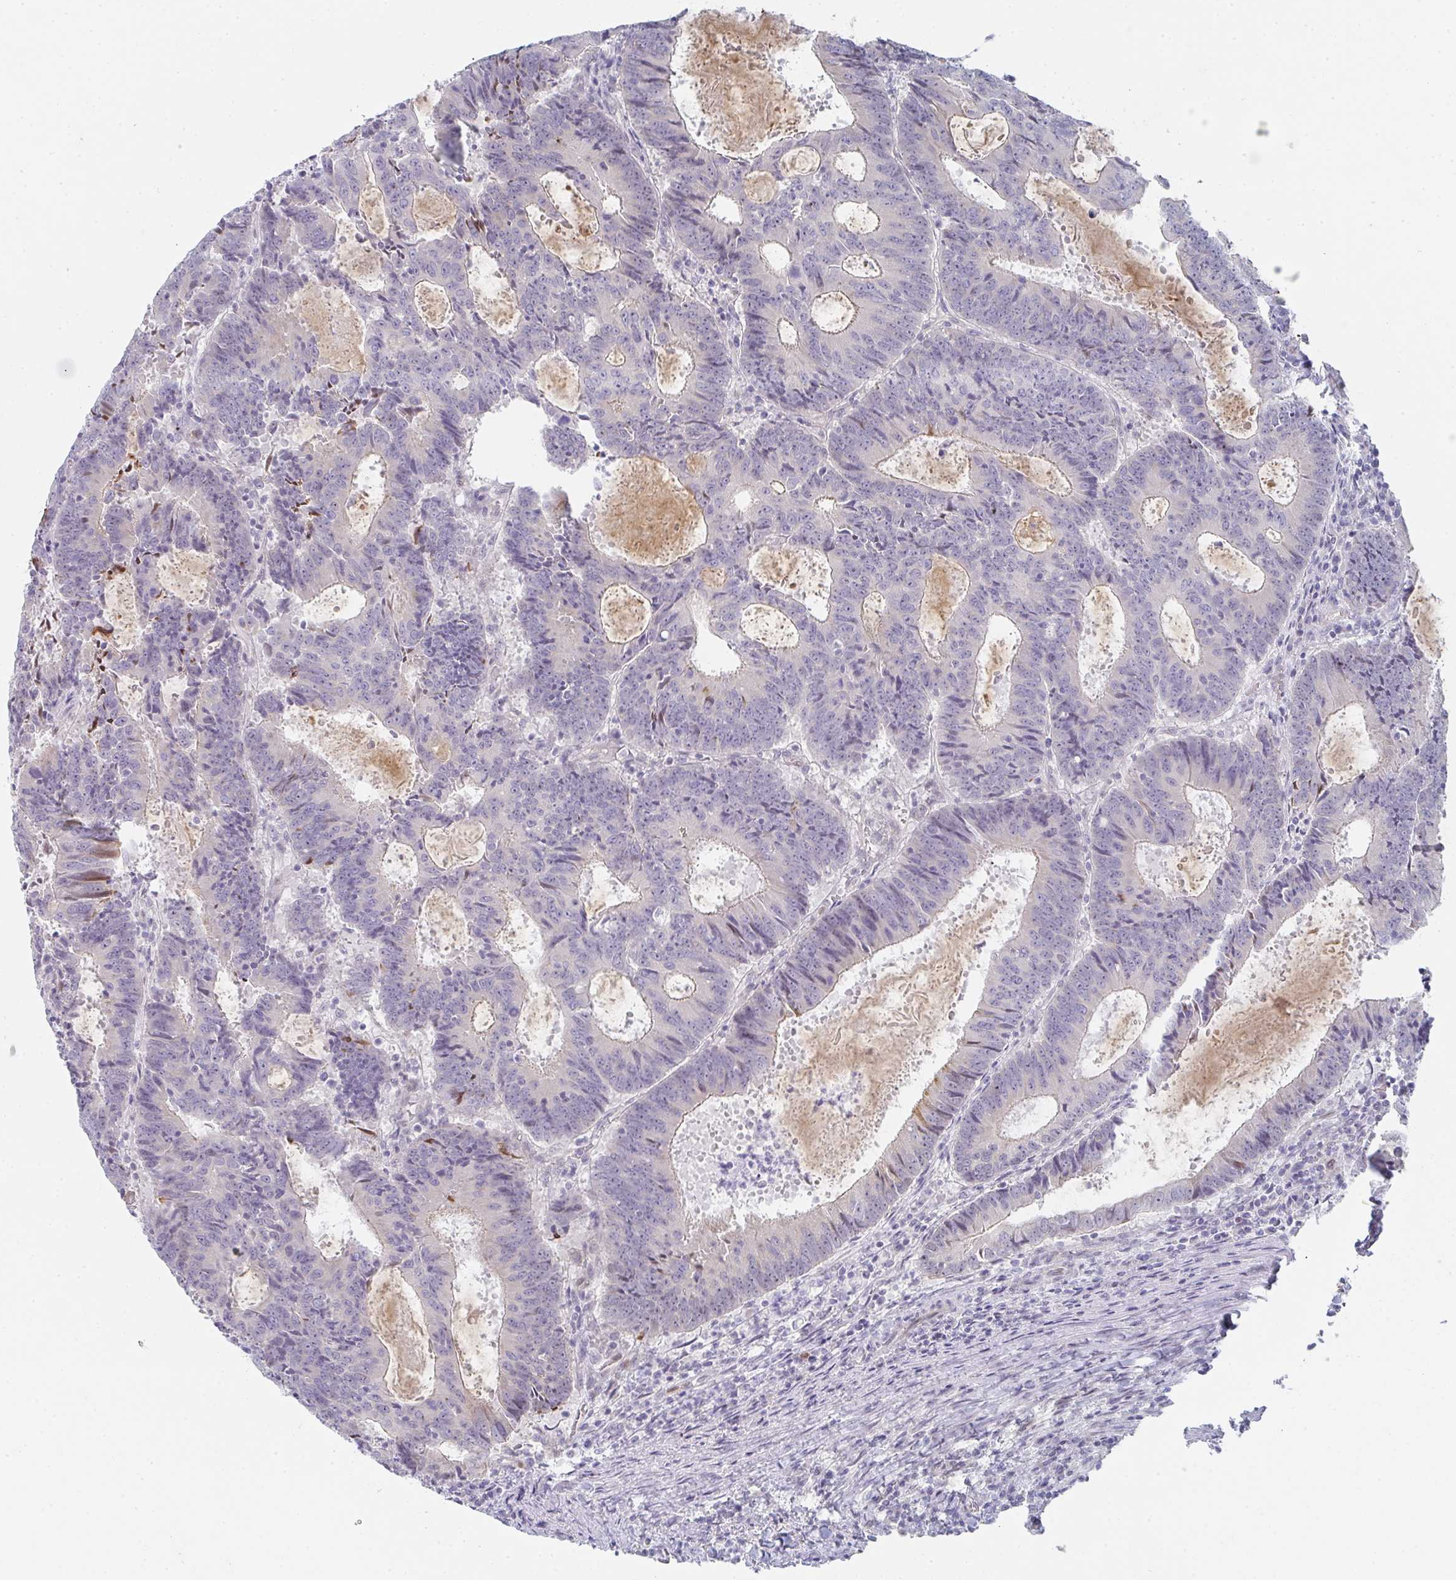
{"staining": {"intensity": "moderate", "quantity": "<25%", "location": "cytoplasmic/membranous,nuclear"}, "tissue": "colorectal cancer", "cell_type": "Tumor cells", "image_type": "cancer", "snomed": [{"axis": "morphology", "description": "Adenocarcinoma, NOS"}, {"axis": "topography", "description": "Colon"}], "caption": "Colorectal cancer stained for a protein demonstrates moderate cytoplasmic/membranous and nuclear positivity in tumor cells. (DAB (3,3'-diaminobenzidine) IHC, brown staining for protein, blue staining for nuclei).", "gene": "POU2AF2", "patient": {"sex": "male", "age": 67}}